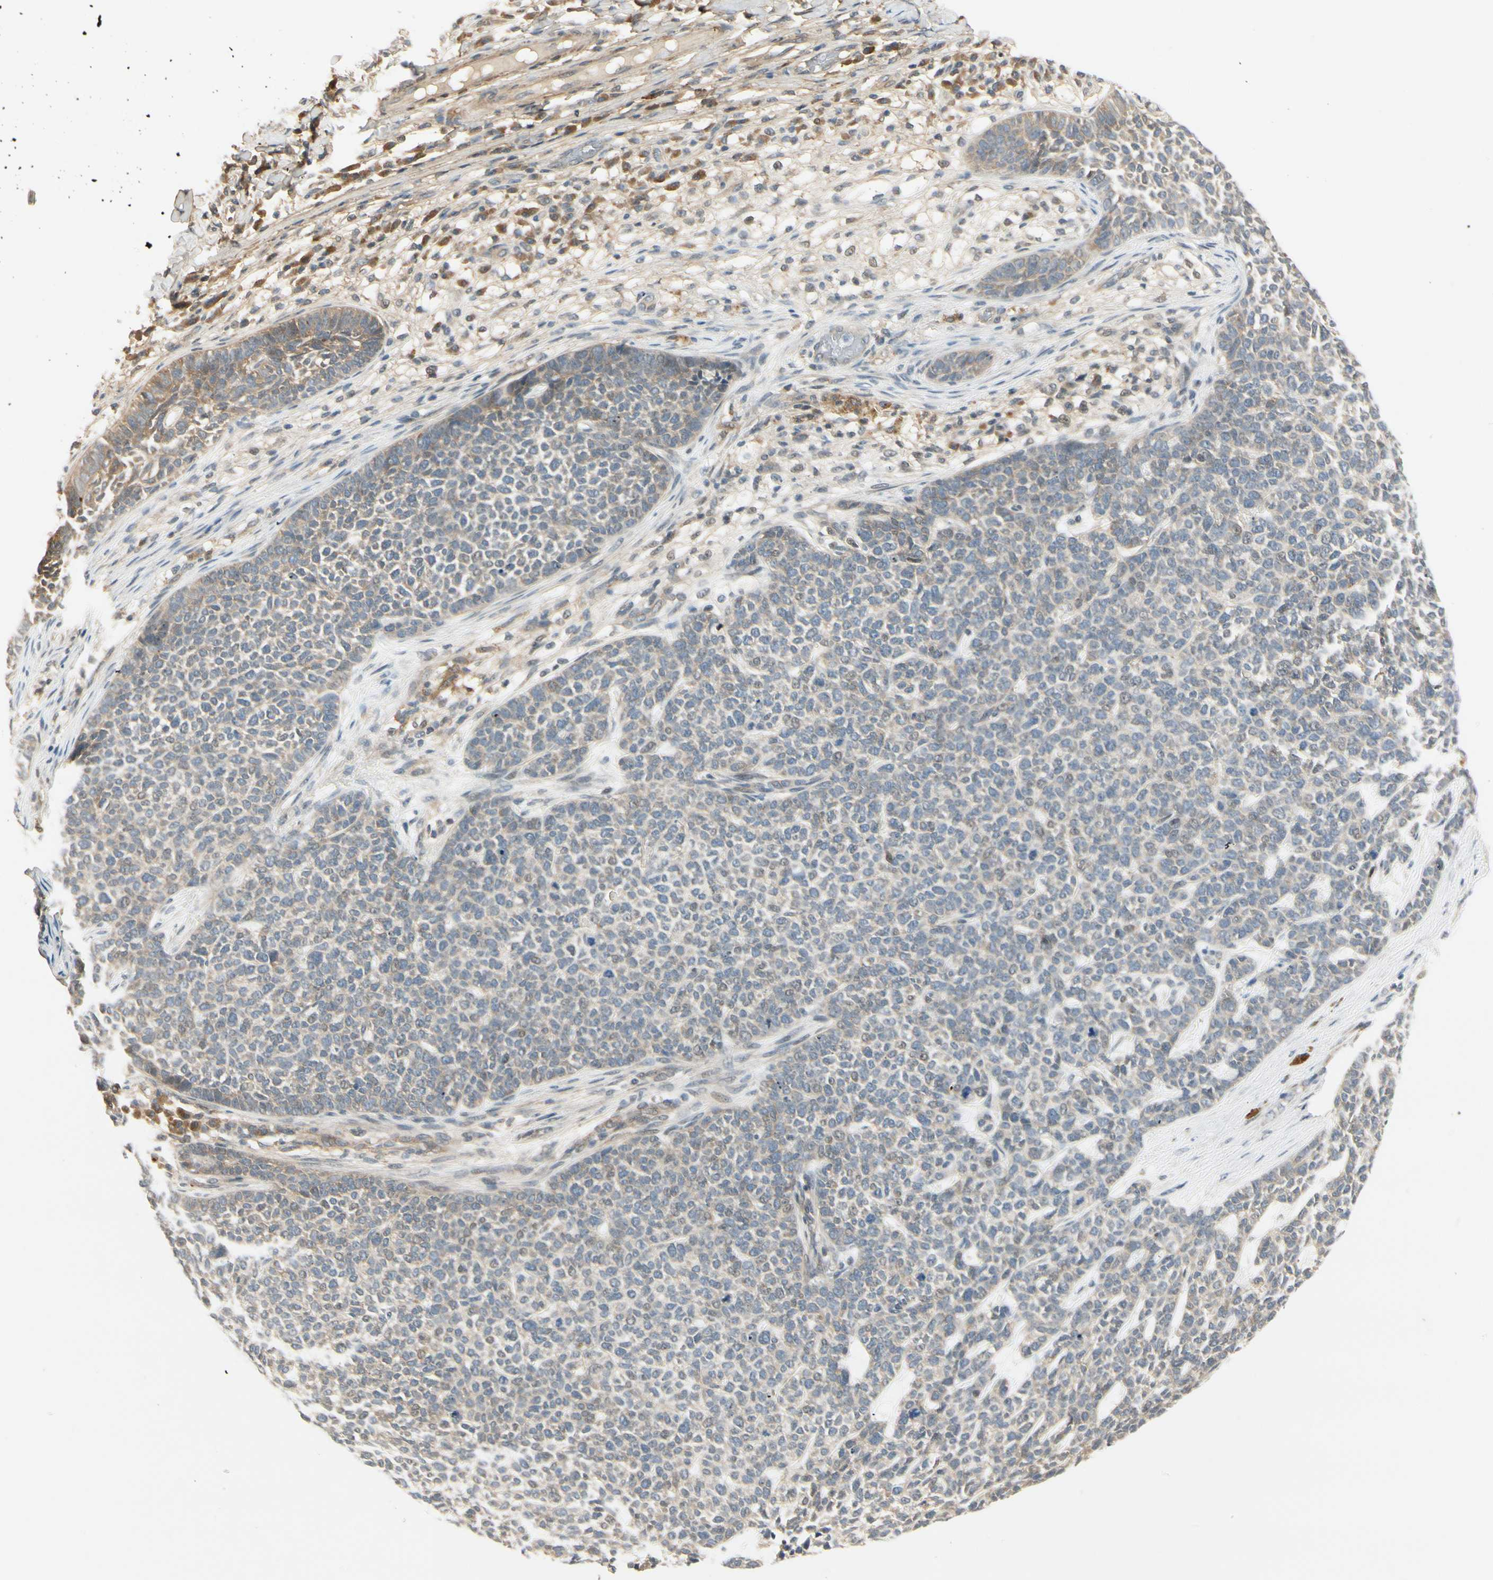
{"staining": {"intensity": "weak", "quantity": "<25%", "location": "cytoplasmic/membranous"}, "tissue": "skin cancer", "cell_type": "Tumor cells", "image_type": "cancer", "snomed": [{"axis": "morphology", "description": "Basal cell carcinoma"}, {"axis": "topography", "description": "Skin"}], "caption": "Immunohistochemistry micrograph of skin cancer stained for a protein (brown), which displays no expression in tumor cells.", "gene": "EPHB3", "patient": {"sex": "female", "age": 84}}